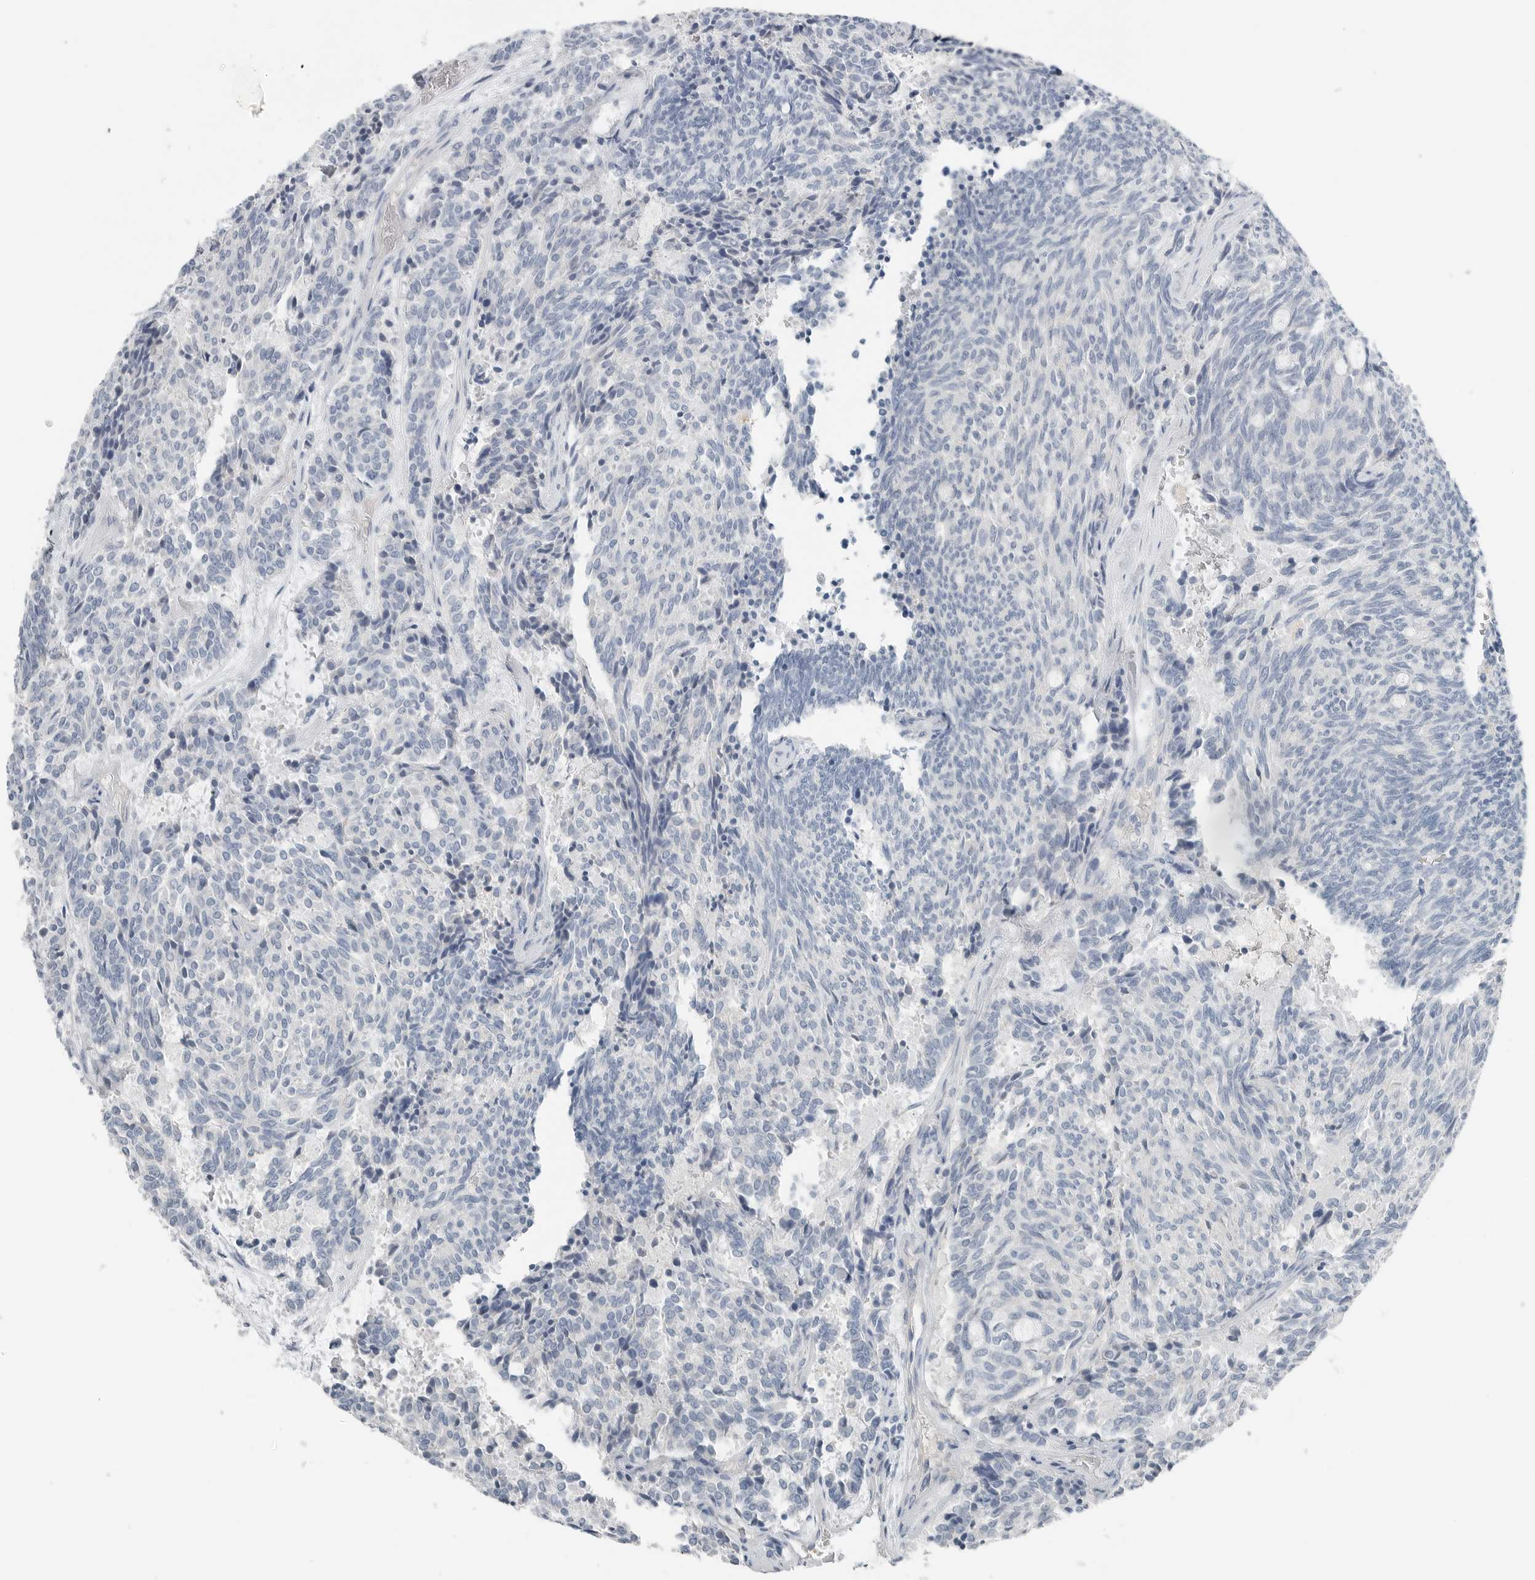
{"staining": {"intensity": "negative", "quantity": "none", "location": "none"}, "tissue": "carcinoid", "cell_type": "Tumor cells", "image_type": "cancer", "snomed": [{"axis": "morphology", "description": "Carcinoid, malignant, NOS"}, {"axis": "topography", "description": "Pancreas"}], "caption": "Immunohistochemistry image of neoplastic tissue: carcinoid stained with DAB displays no significant protein positivity in tumor cells.", "gene": "SERPINB7", "patient": {"sex": "female", "age": 54}}